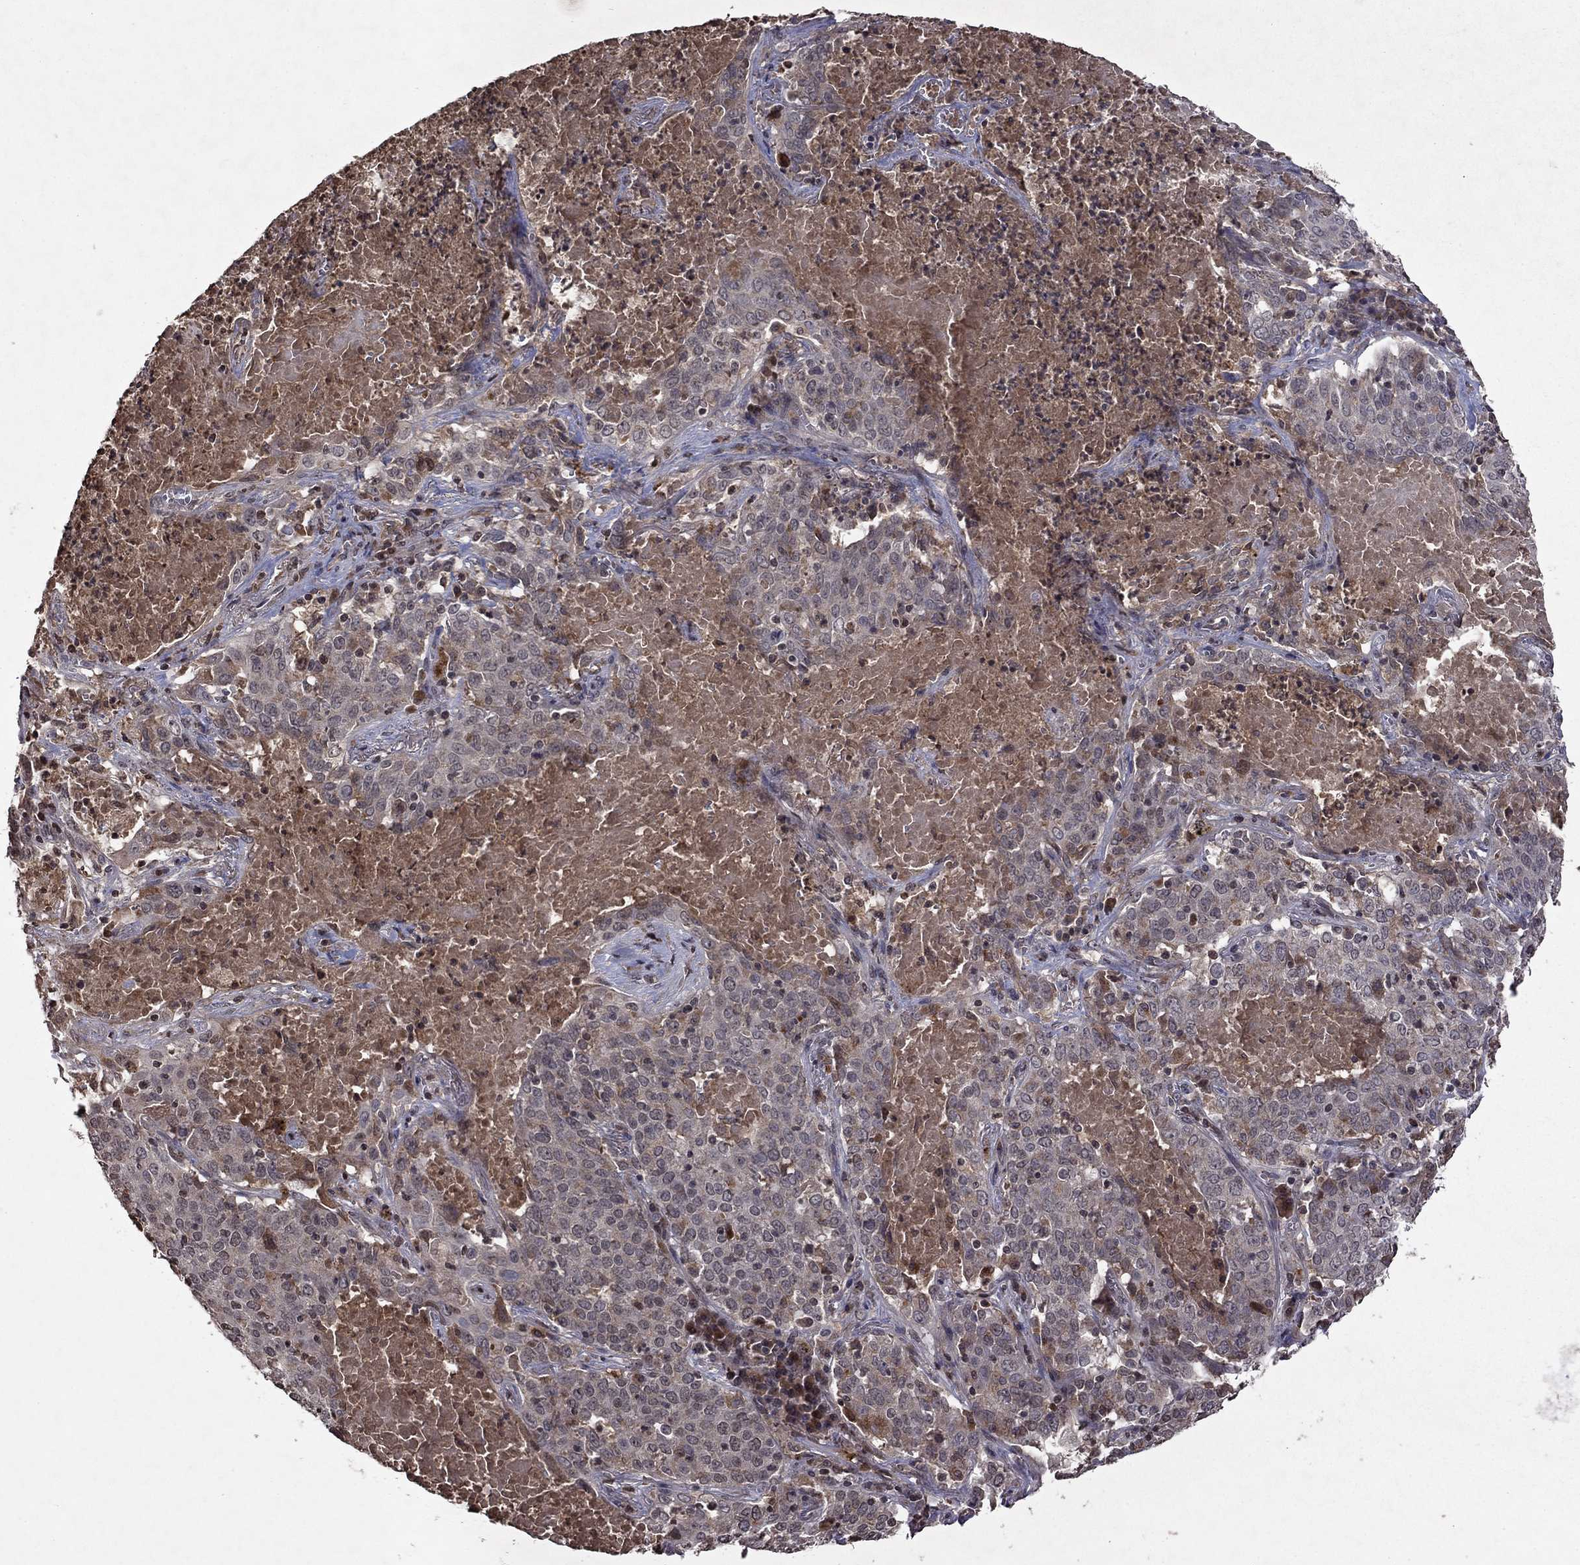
{"staining": {"intensity": "negative", "quantity": "none", "location": "none"}, "tissue": "lung cancer", "cell_type": "Tumor cells", "image_type": "cancer", "snomed": [{"axis": "morphology", "description": "Squamous cell carcinoma, NOS"}, {"axis": "topography", "description": "Lung"}], "caption": "Immunohistochemistry (IHC) photomicrograph of neoplastic tissue: human lung cancer stained with DAB (3,3'-diaminobenzidine) reveals no significant protein staining in tumor cells.", "gene": "NLGN1", "patient": {"sex": "male", "age": 82}}